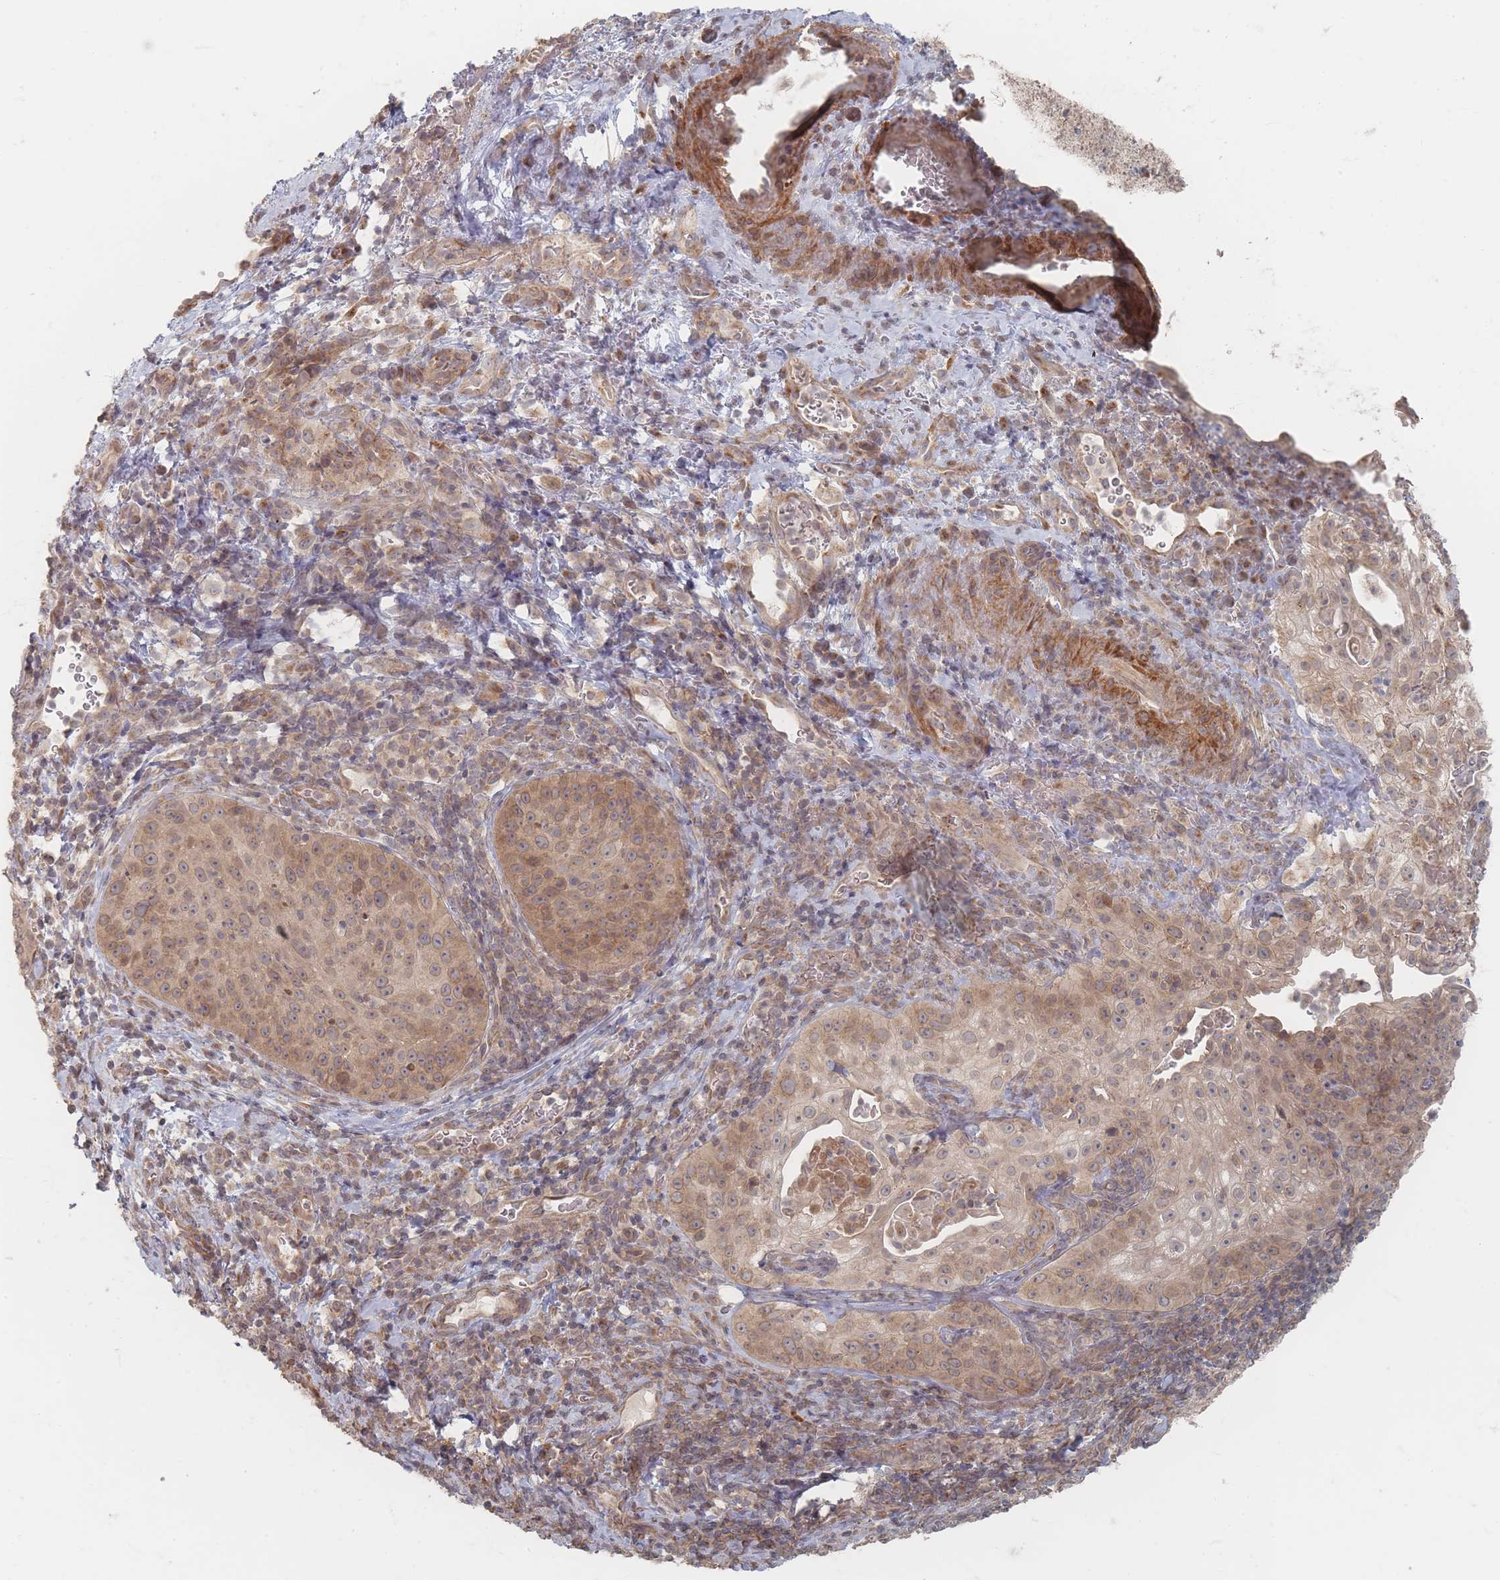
{"staining": {"intensity": "moderate", "quantity": "25%-75%", "location": "cytoplasmic/membranous"}, "tissue": "cervical cancer", "cell_type": "Tumor cells", "image_type": "cancer", "snomed": [{"axis": "morphology", "description": "Squamous cell carcinoma, NOS"}, {"axis": "topography", "description": "Cervix"}], "caption": "Human cervical cancer stained for a protein (brown) shows moderate cytoplasmic/membranous positive staining in about 25%-75% of tumor cells.", "gene": "GLE1", "patient": {"sex": "female", "age": 52}}